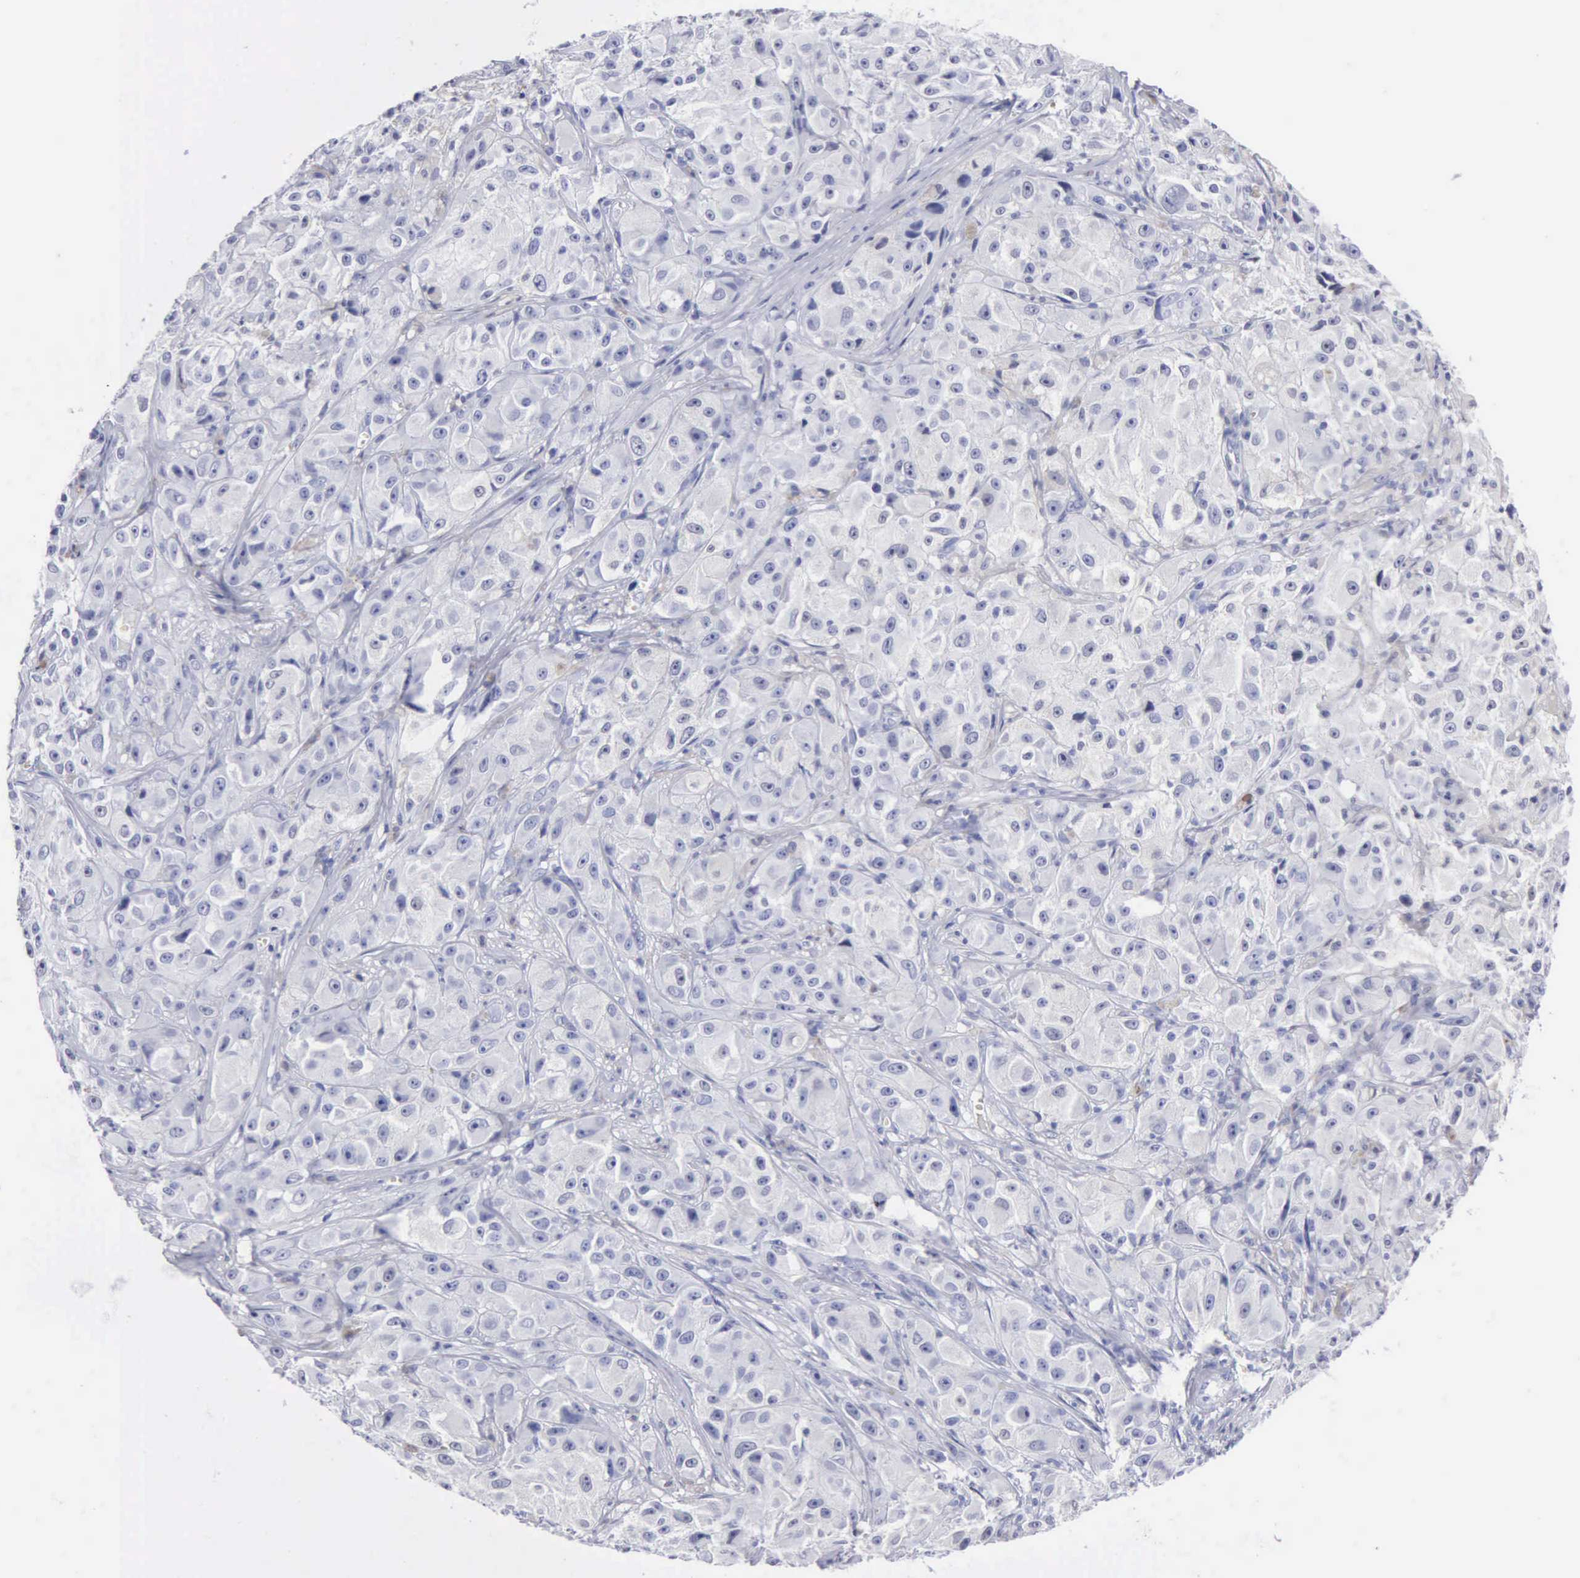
{"staining": {"intensity": "negative", "quantity": "none", "location": "none"}, "tissue": "melanoma", "cell_type": "Tumor cells", "image_type": "cancer", "snomed": [{"axis": "morphology", "description": "Malignant melanoma, NOS"}, {"axis": "topography", "description": "Skin"}], "caption": "IHC of malignant melanoma exhibits no staining in tumor cells.", "gene": "CYP19A1", "patient": {"sex": "male", "age": 56}}